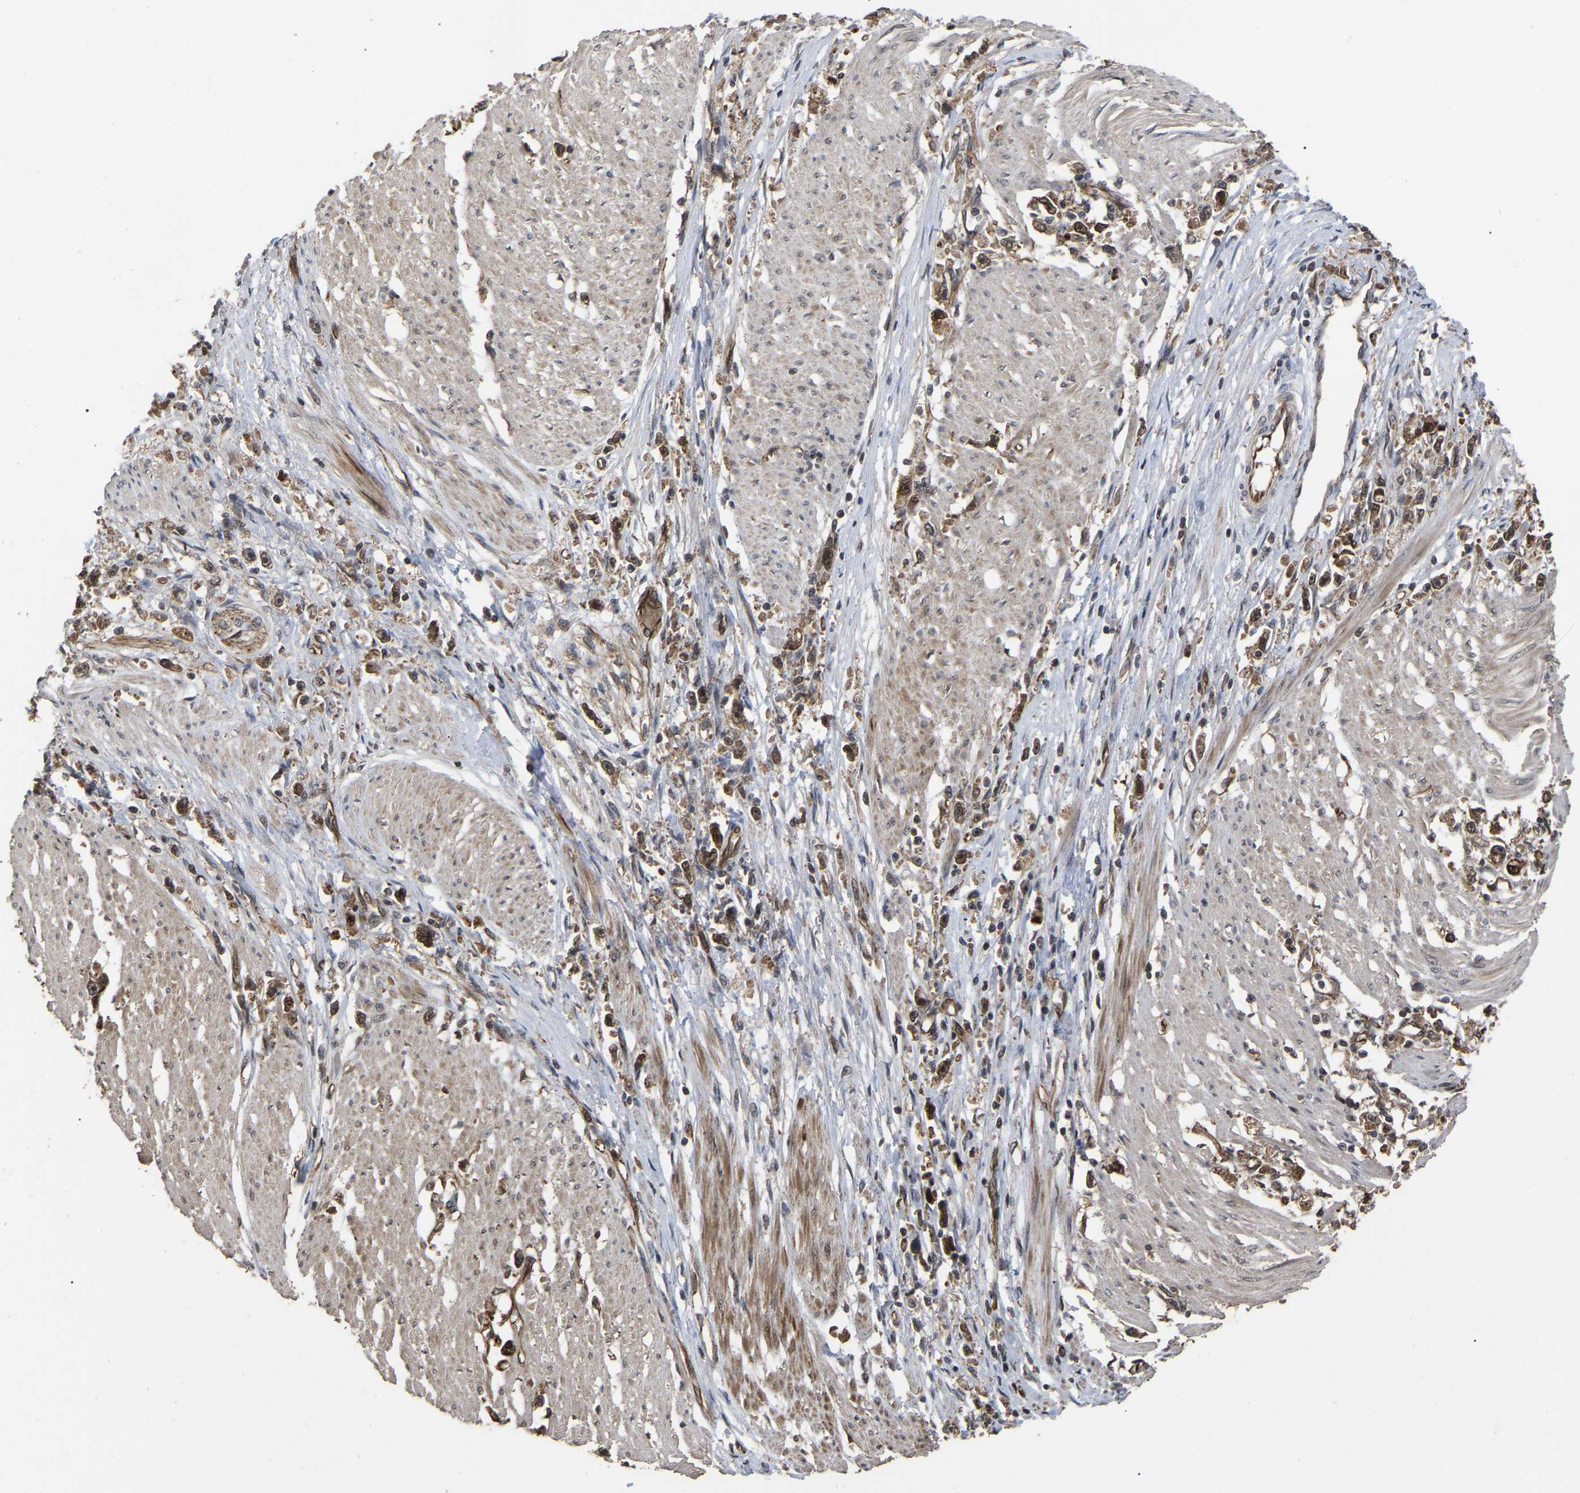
{"staining": {"intensity": "moderate", "quantity": ">75%", "location": "cytoplasmic/membranous,nuclear"}, "tissue": "stomach cancer", "cell_type": "Tumor cells", "image_type": "cancer", "snomed": [{"axis": "morphology", "description": "Adenocarcinoma, NOS"}, {"axis": "topography", "description": "Stomach"}], "caption": "A brown stain labels moderate cytoplasmic/membranous and nuclear staining of a protein in stomach adenocarcinoma tumor cells.", "gene": "FAM161B", "patient": {"sex": "female", "age": 59}}